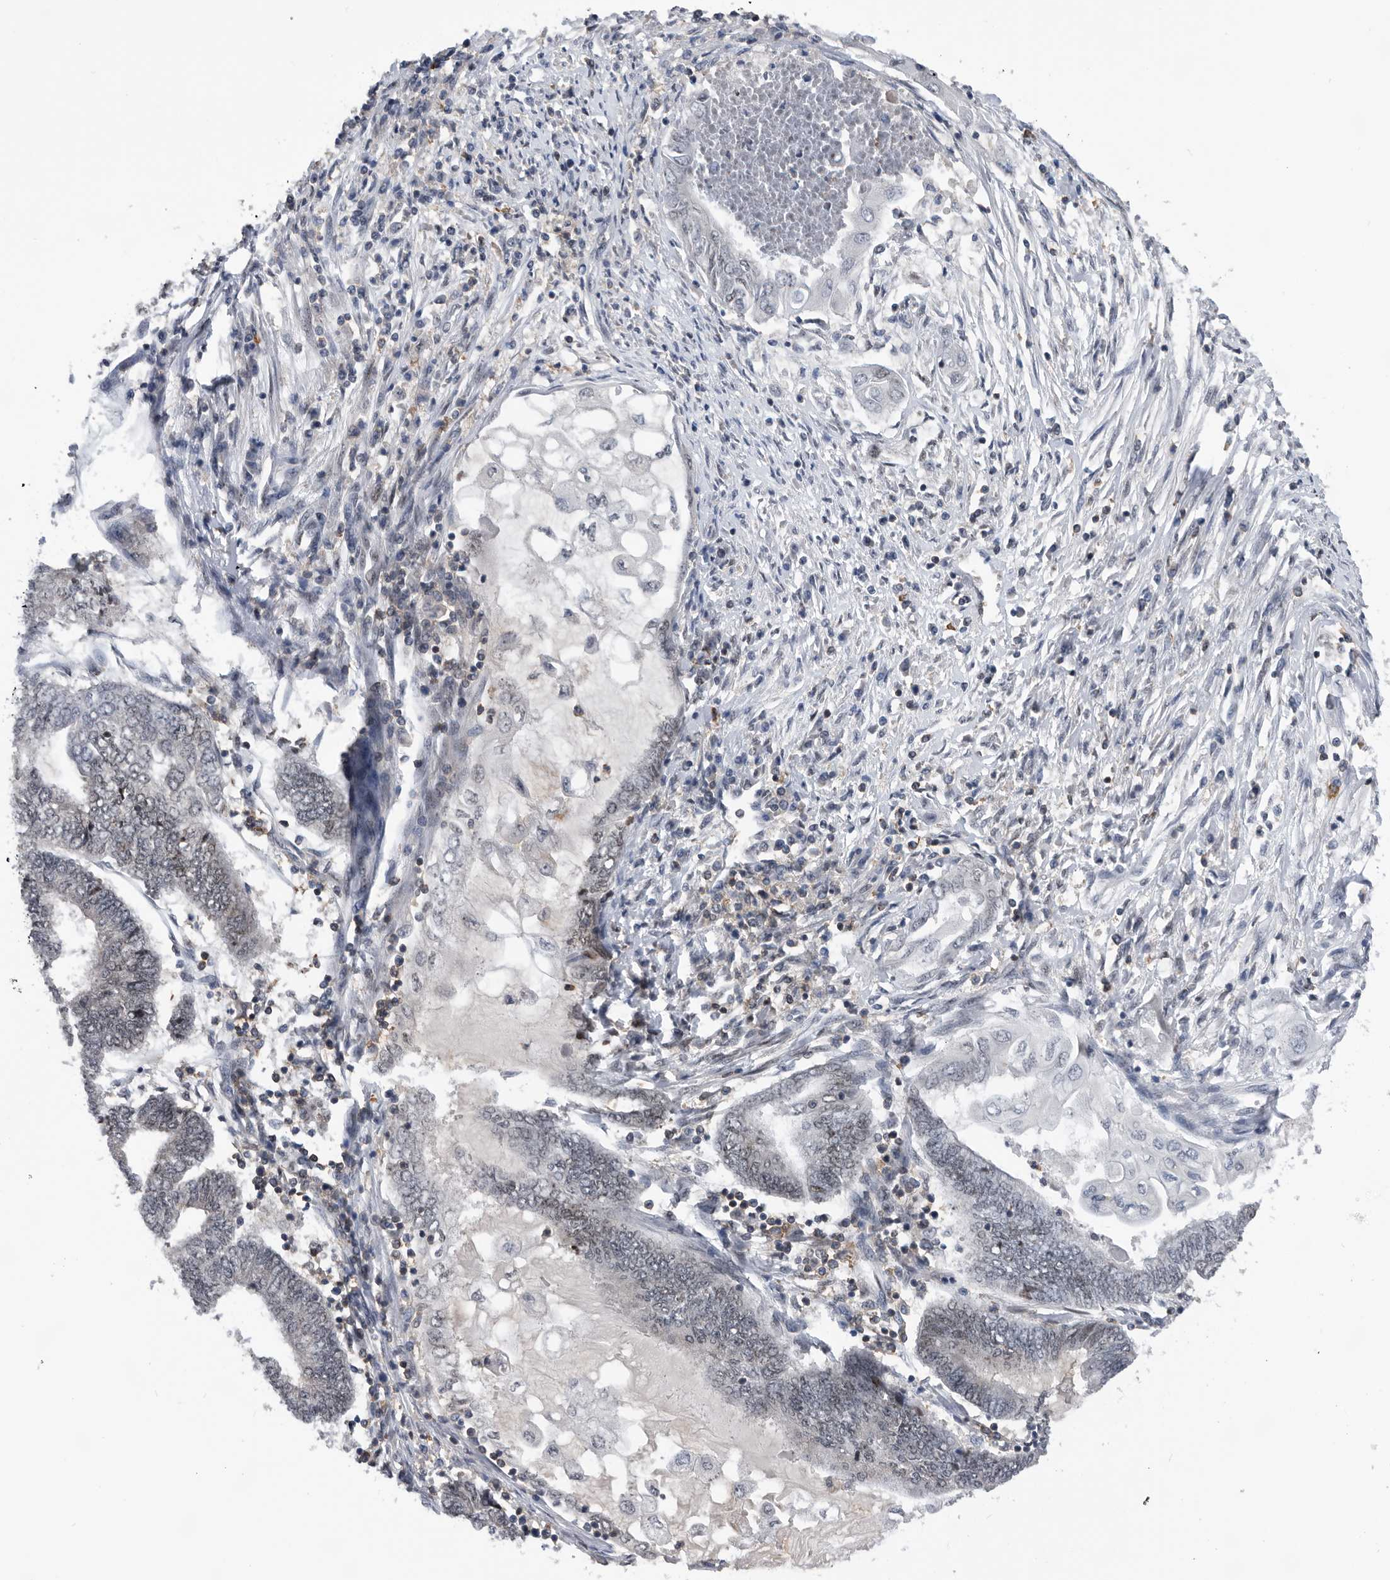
{"staining": {"intensity": "negative", "quantity": "none", "location": "none"}, "tissue": "endometrial cancer", "cell_type": "Tumor cells", "image_type": "cancer", "snomed": [{"axis": "morphology", "description": "Adenocarcinoma, NOS"}, {"axis": "topography", "description": "Uterus"}, {"axis": "topography", "description": "Endometrium"}], "caption": "A histopathology image of human endometrial cancer (adenocarcinoma) is negative for staining in tumor cells.", "gene": "ZNF260", "patient": {"sex": "female", "age": 70}}